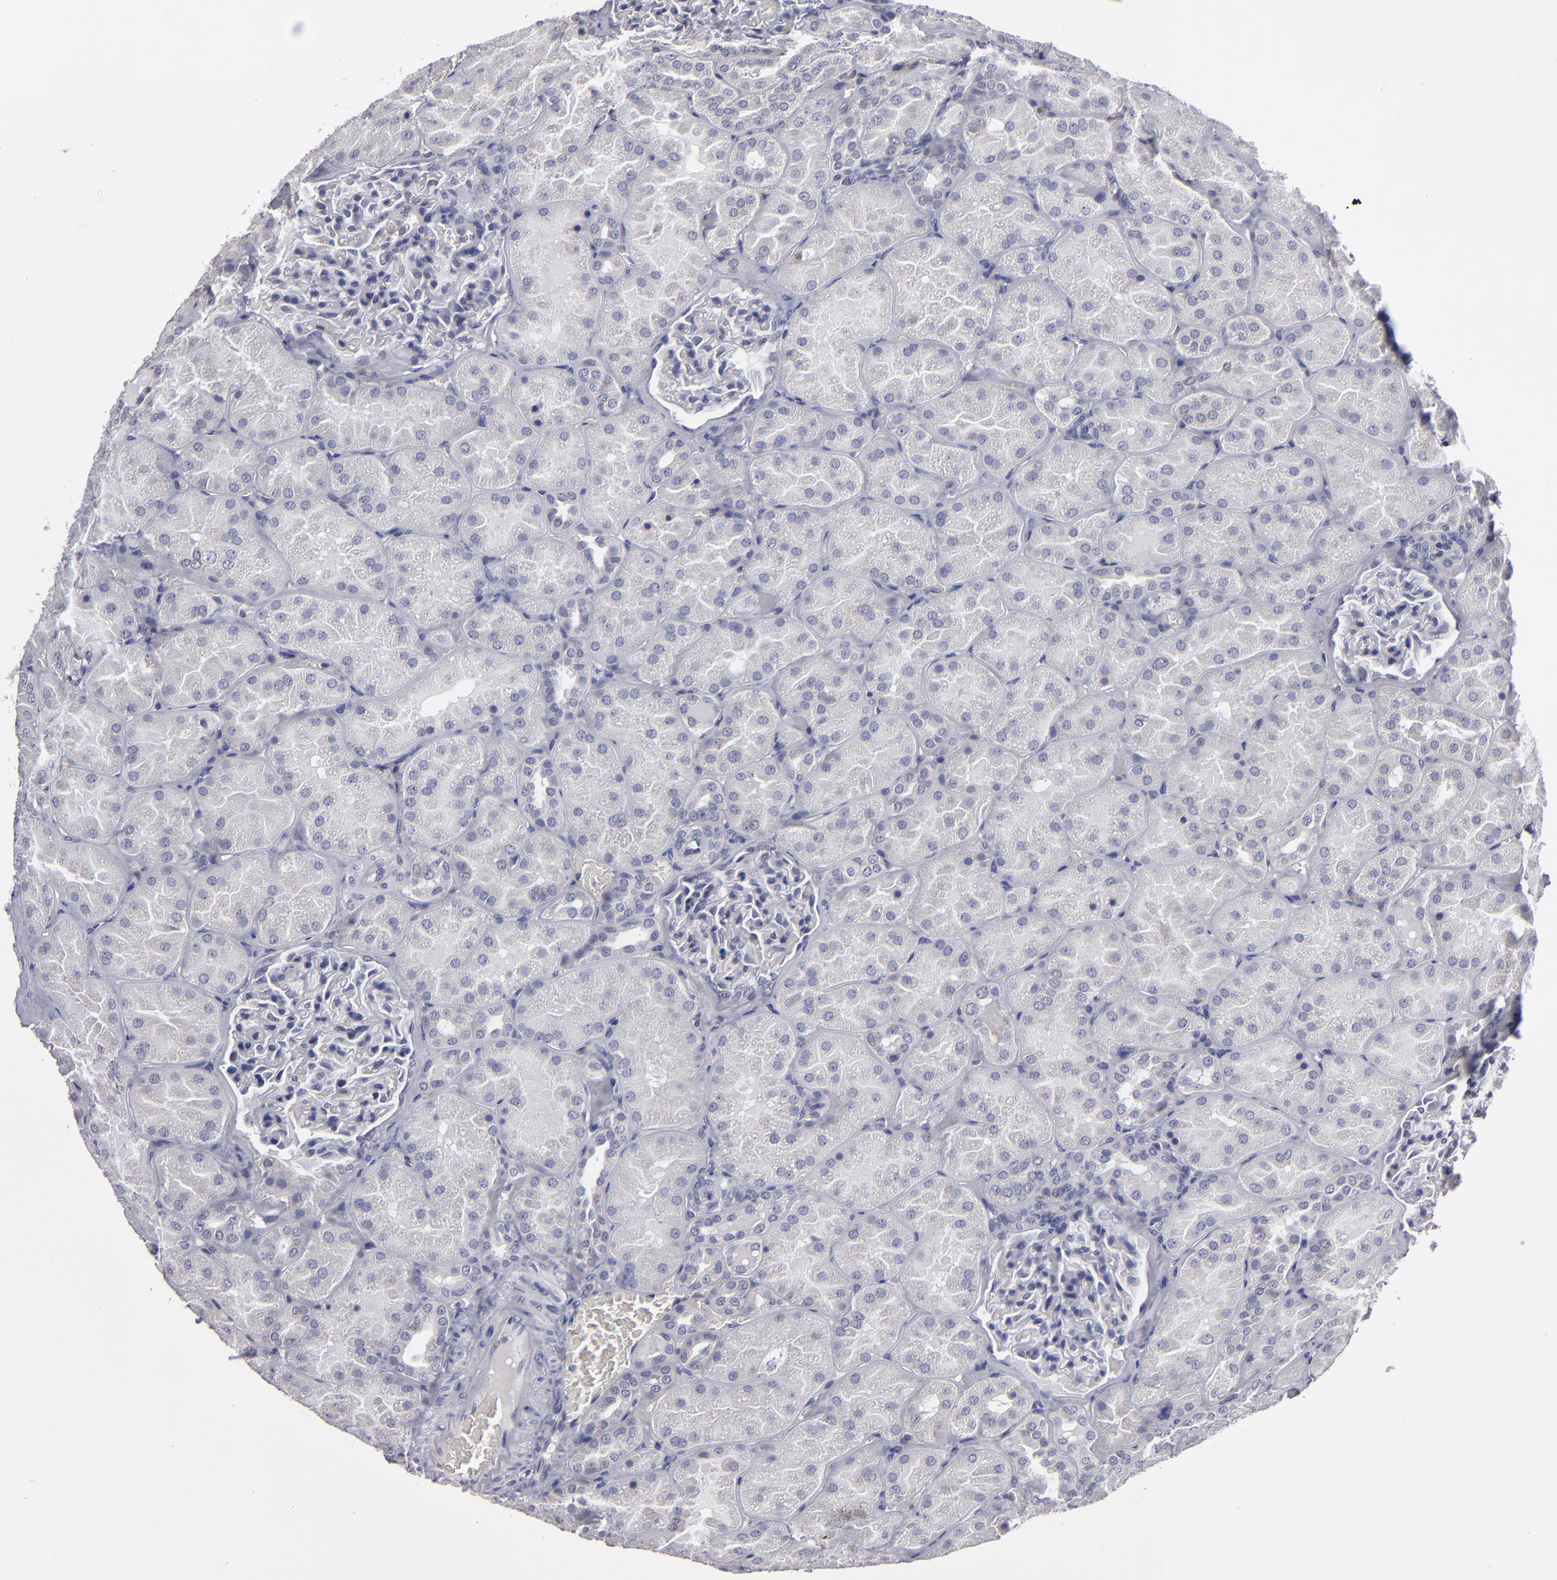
{"staining": {"intensity": "negative", "quantity": "none", "location": "none"}, "tissue": "kidney", "cell_type": "Cells in glomeruli", "image_type": "normal", "snomed": [{"axis": "morphology", "description": "Normal tissue, NOS"}, {"axis": "topography", "description": "Kidney"}], "caption": "High power microscopy image of an immunohistochemistry image of benign kidney, revealing no significant expression in cells in glomeruli.", "gene": "ZNF175", "patient": {"sex": "male", "age": 28}}